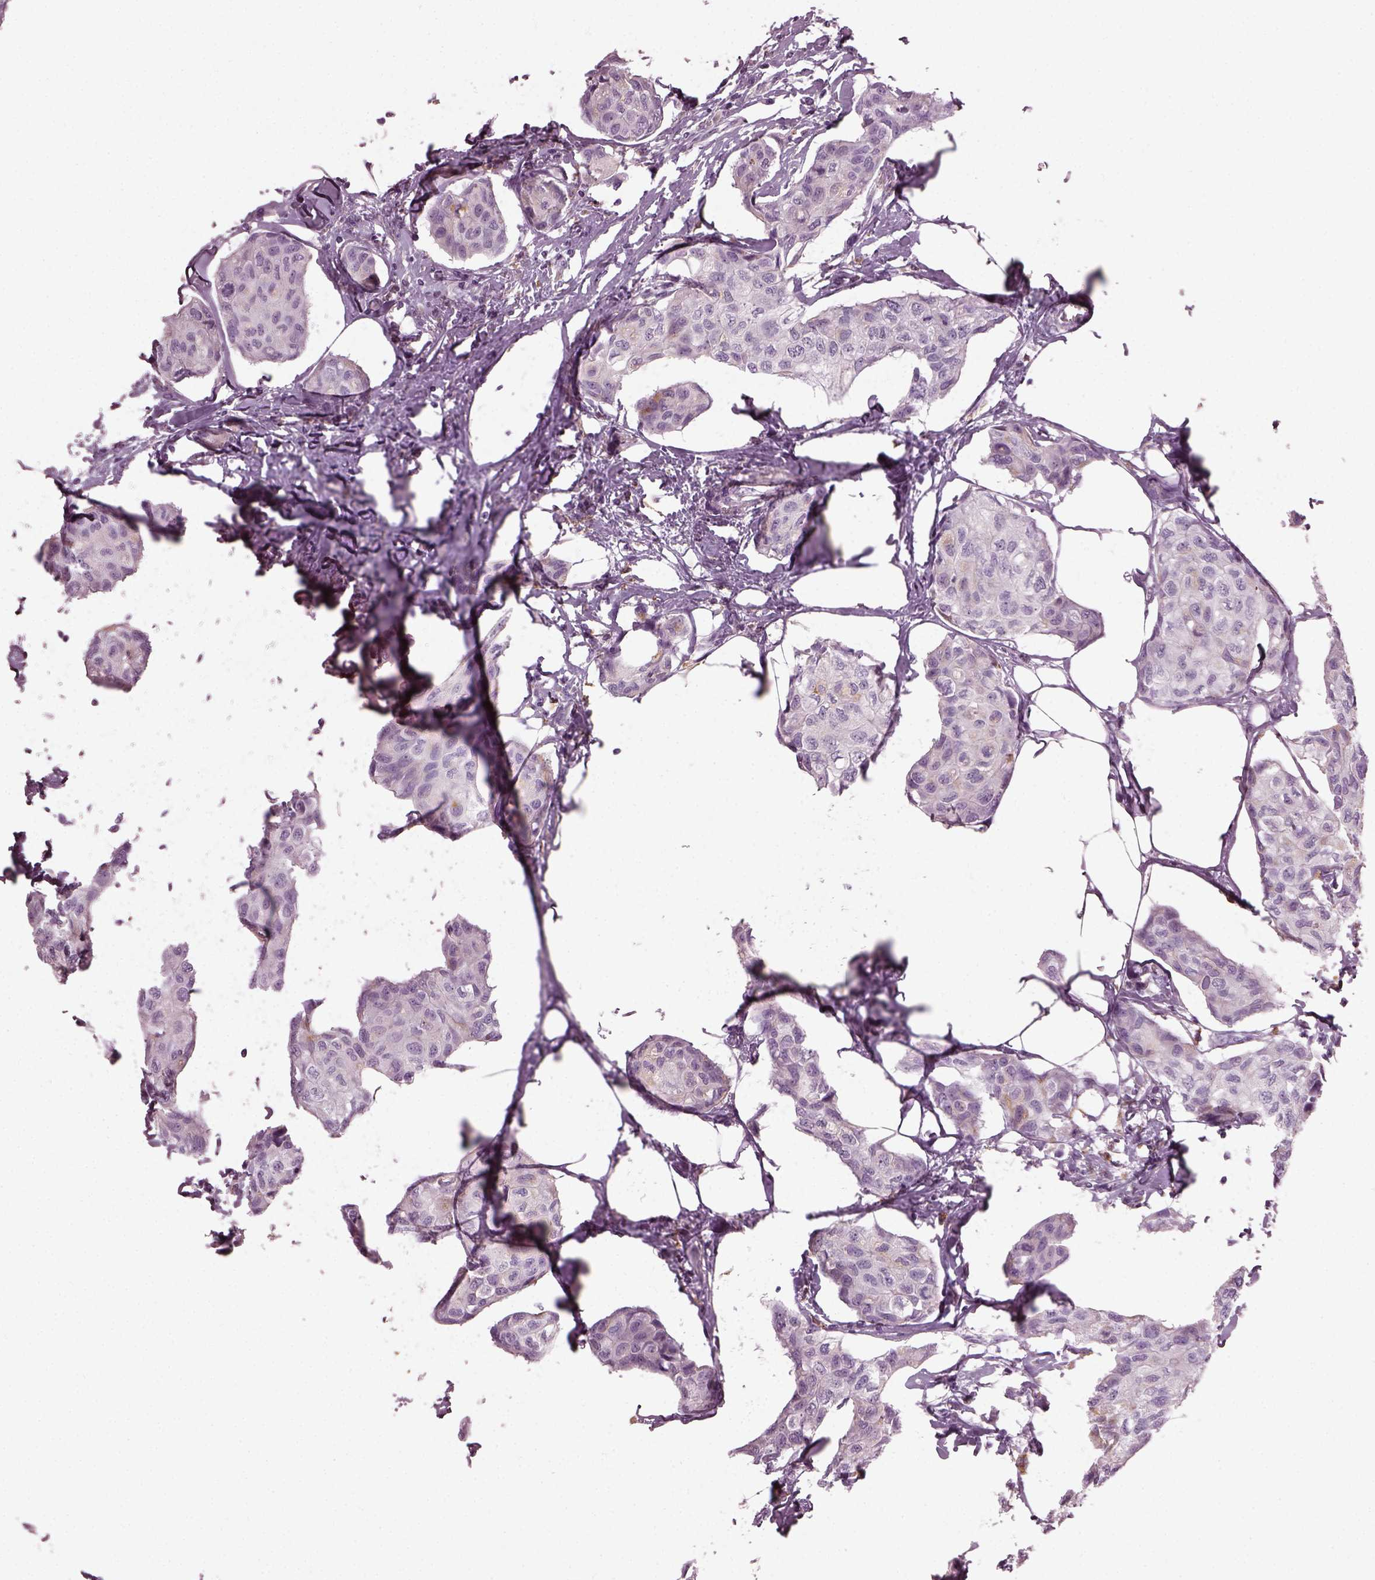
{"staining": {"intensity": "negative", "quantity": "none", "location": "none"}, "tissue": "breast cancer", "cell_type": "Tumor cells", "image_type": "cancer", "snomed": [{"axis": "morphology", "description": "Duct carcinoma"}, {"axis": "topography", "description": "Breast"}], "caption": "The histopathology image reveals no staining of tumor cells in breast cancer (invasive ductal carcinoma).", "gene": "TMEM231", "patient": {"sex": "female", "age": 80}}